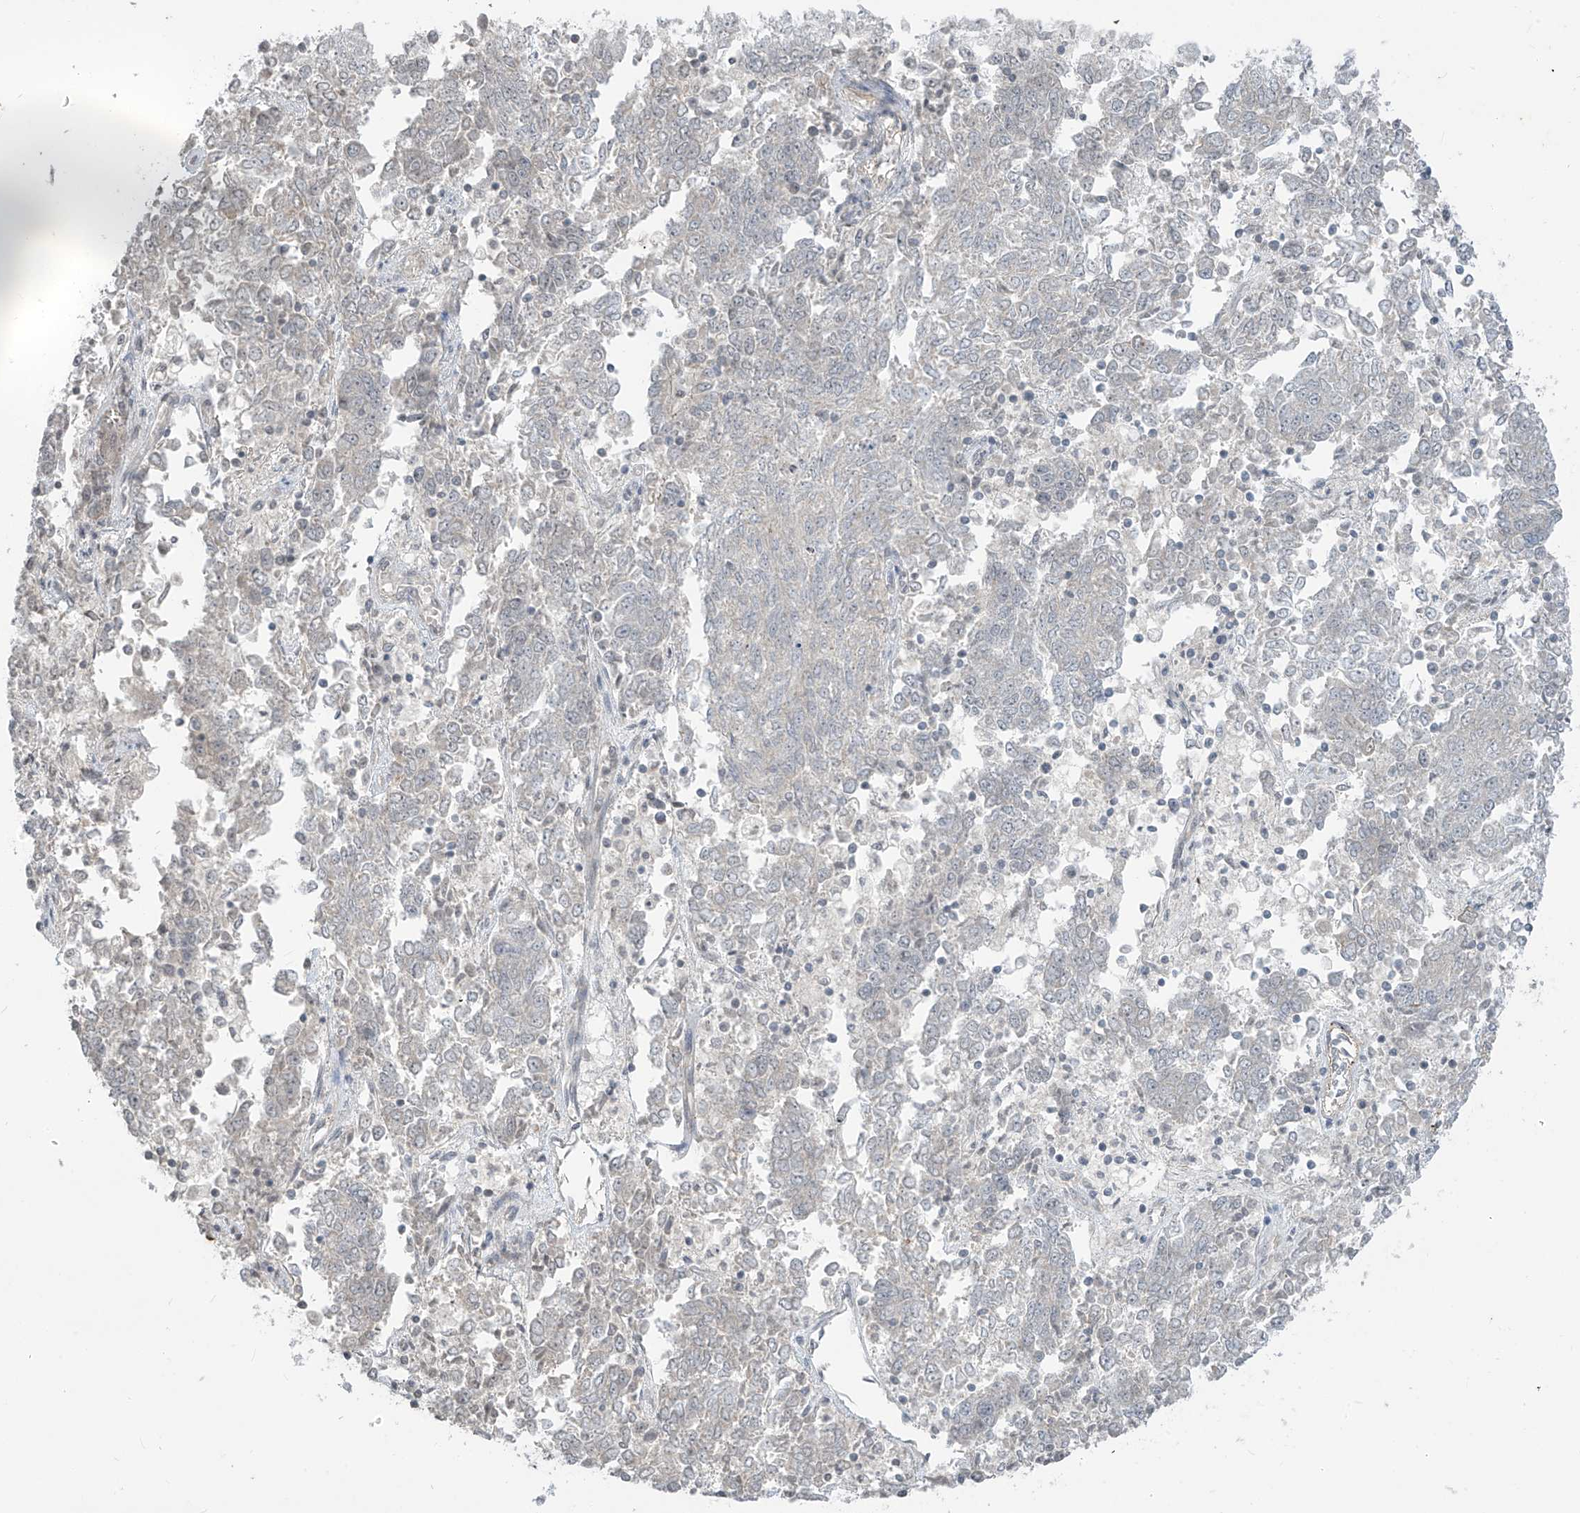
{"staining": {"intensity": "negative", "quantity": "none", "location": "none"}, "tissue": "endometrial cancer", "cell_type": "Tumor cells", "image_type": "cancer", "snomed": [{"axis": "morphology", "description": "Adenocarcinoma, NOS"}, {"axis": "topography", "description": "Endometrium"}], "caption": "This histopathology image is of endometrial cancer stained with IHC to label a protein in brown with the nuclei are counter-stained blue. There is no positivity in tumor cells. (DAB (3,3'-diaminobenzidine) immunohistochemistry with hematoxylin counter stain).", "gene": "DGKQ", "patient": {"sex": "female", "age": 80}}